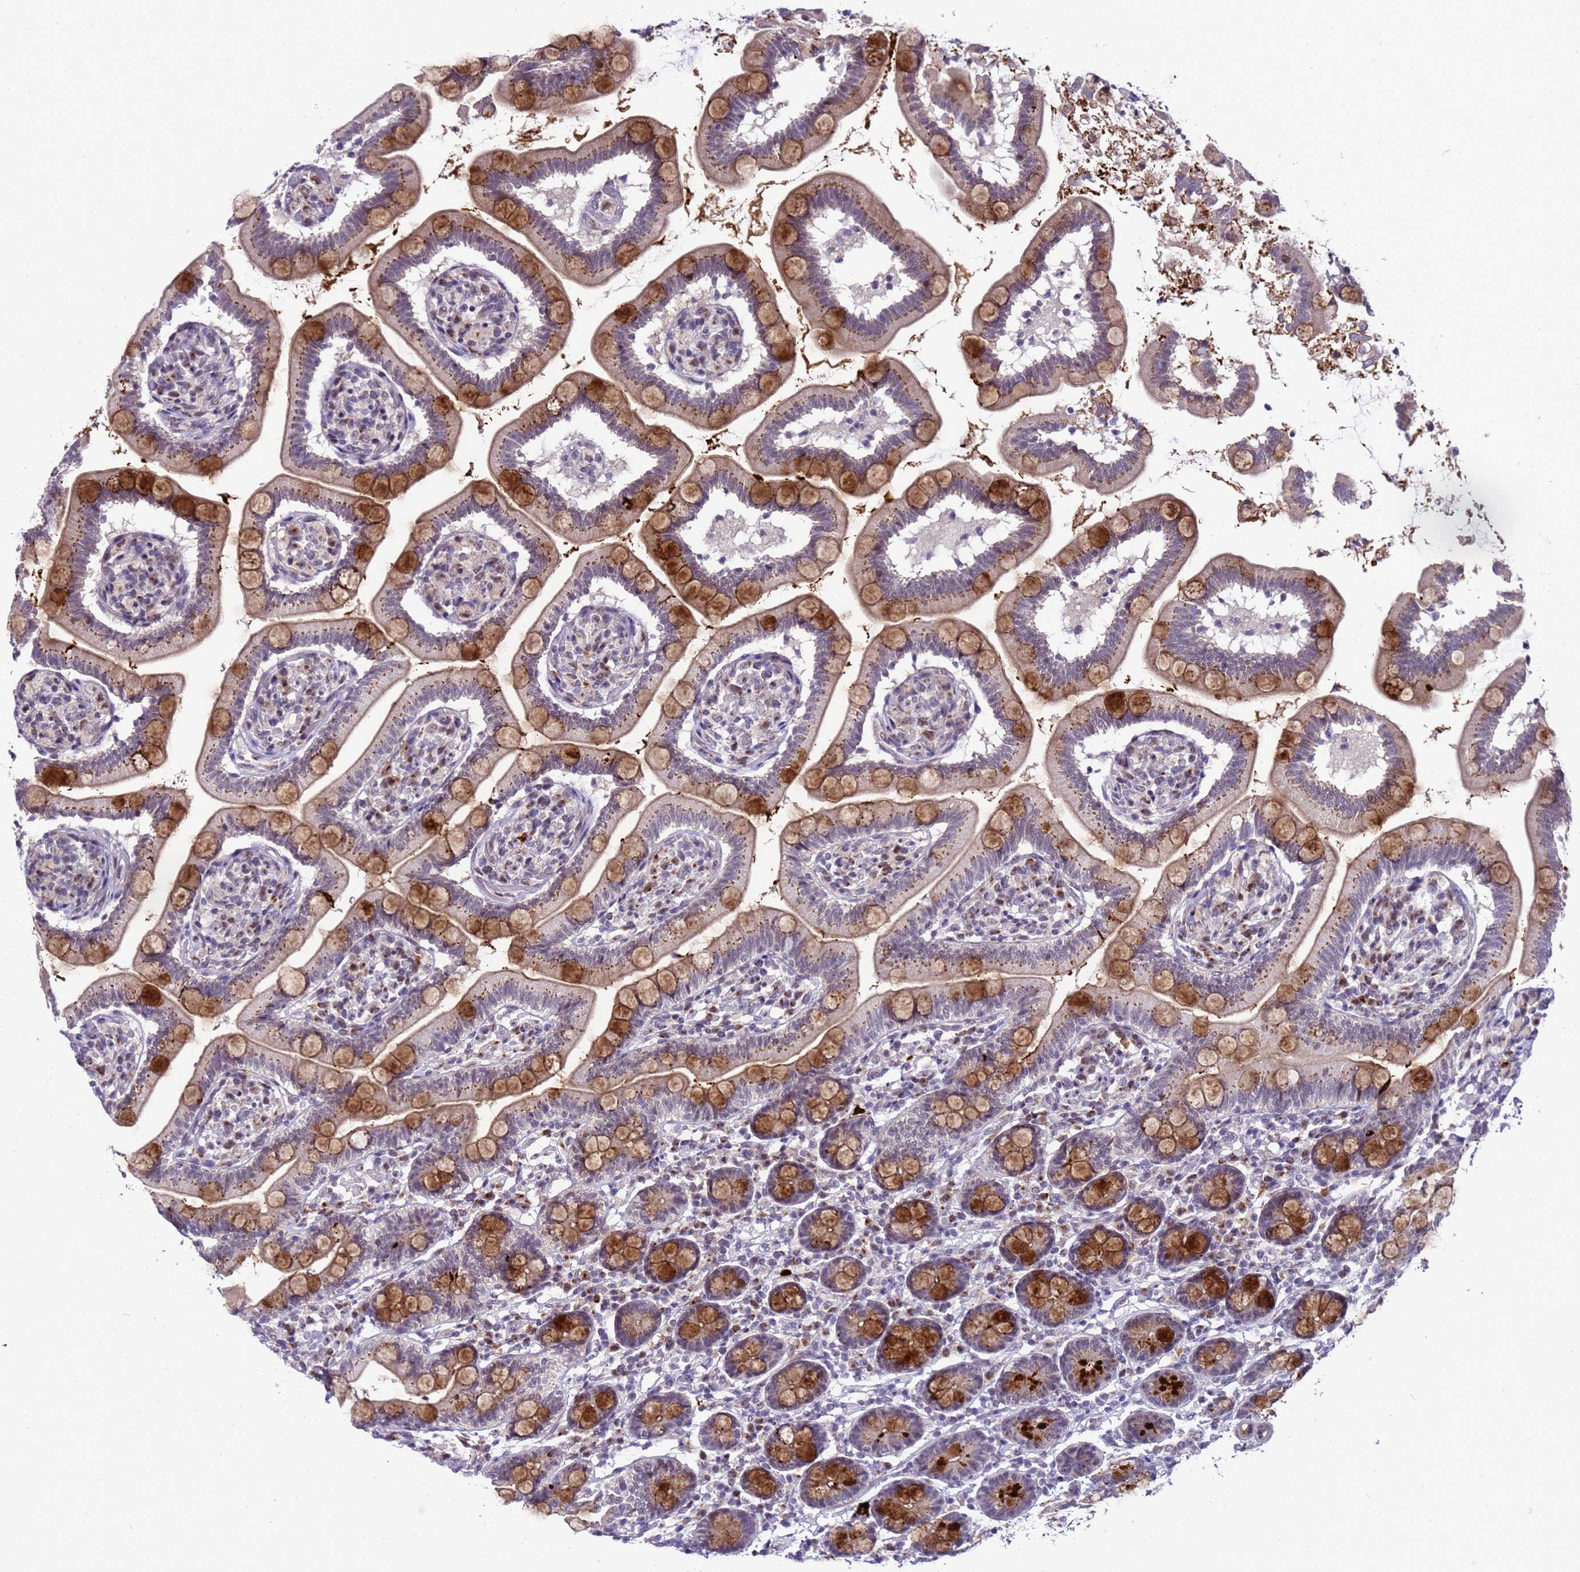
{"staining": {"intensity": "strong", "quantity": ">75%", "location": "cytoplasmic/membranous"}, "tissue": "small intestine", "cell_type": "Glandular cells", "image_type": "normal", "snomed": [{"axis": "morphology", "description": "Normal tissue, NOS"}, {"axis": "topography", "description": "Small intestine"}], "caption": "Strong cytoplasmic/membranous positivity is present in approximately >75% of glandular cells in benign small intestine. The staining is performed using DAB (3,3'-diaminobenzidine) brown chromogen to label protein expression. The nuclei are counter-stained blue using hematoxylin.", "gene": "C19orf47", "patient": {"sex": "female", "age": 64}}